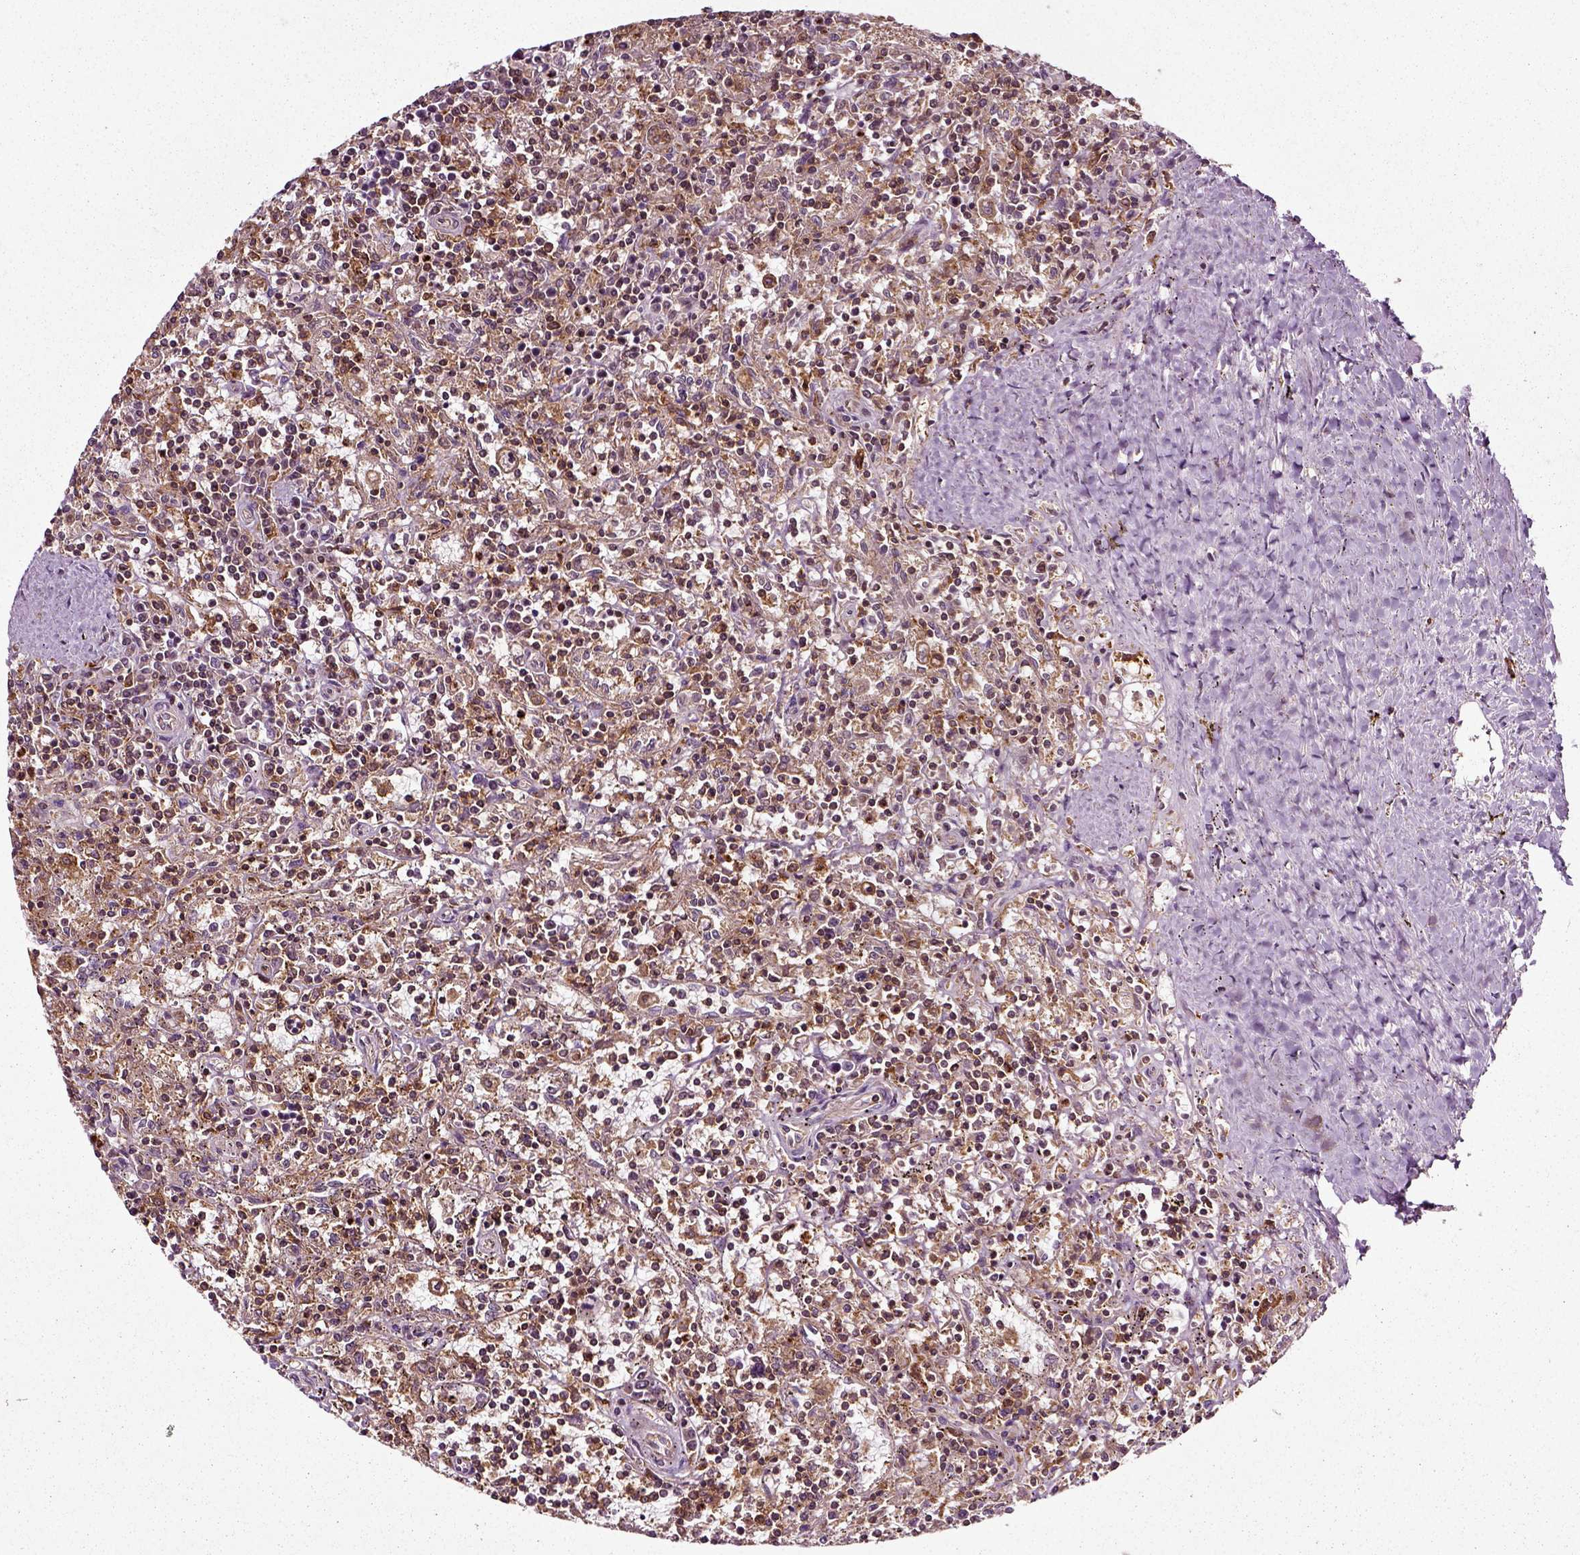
{"staining": {"intensity": "moderate", "quantity": ">75%", "location": "cytoplasmic/membranous"}, "tissue": "lymphoma", "cell_type": "Tumor cells", "image_type": "cancer", "snomed": [{"axis": "morphology", "description": "Malignant lymphoma, non-Hodgkin's type, Low grade"}, {"axis": "topography", "description": "Spleen"}], "caption": "Protein staining displays moderate cytoplasmic/membranous staining in about >75% of tumor cells in low-grade malignant lymphoma, non-Hodgkin's type.", "gene": "RHOF", "patient": {"sex": "male", "age": 62}}